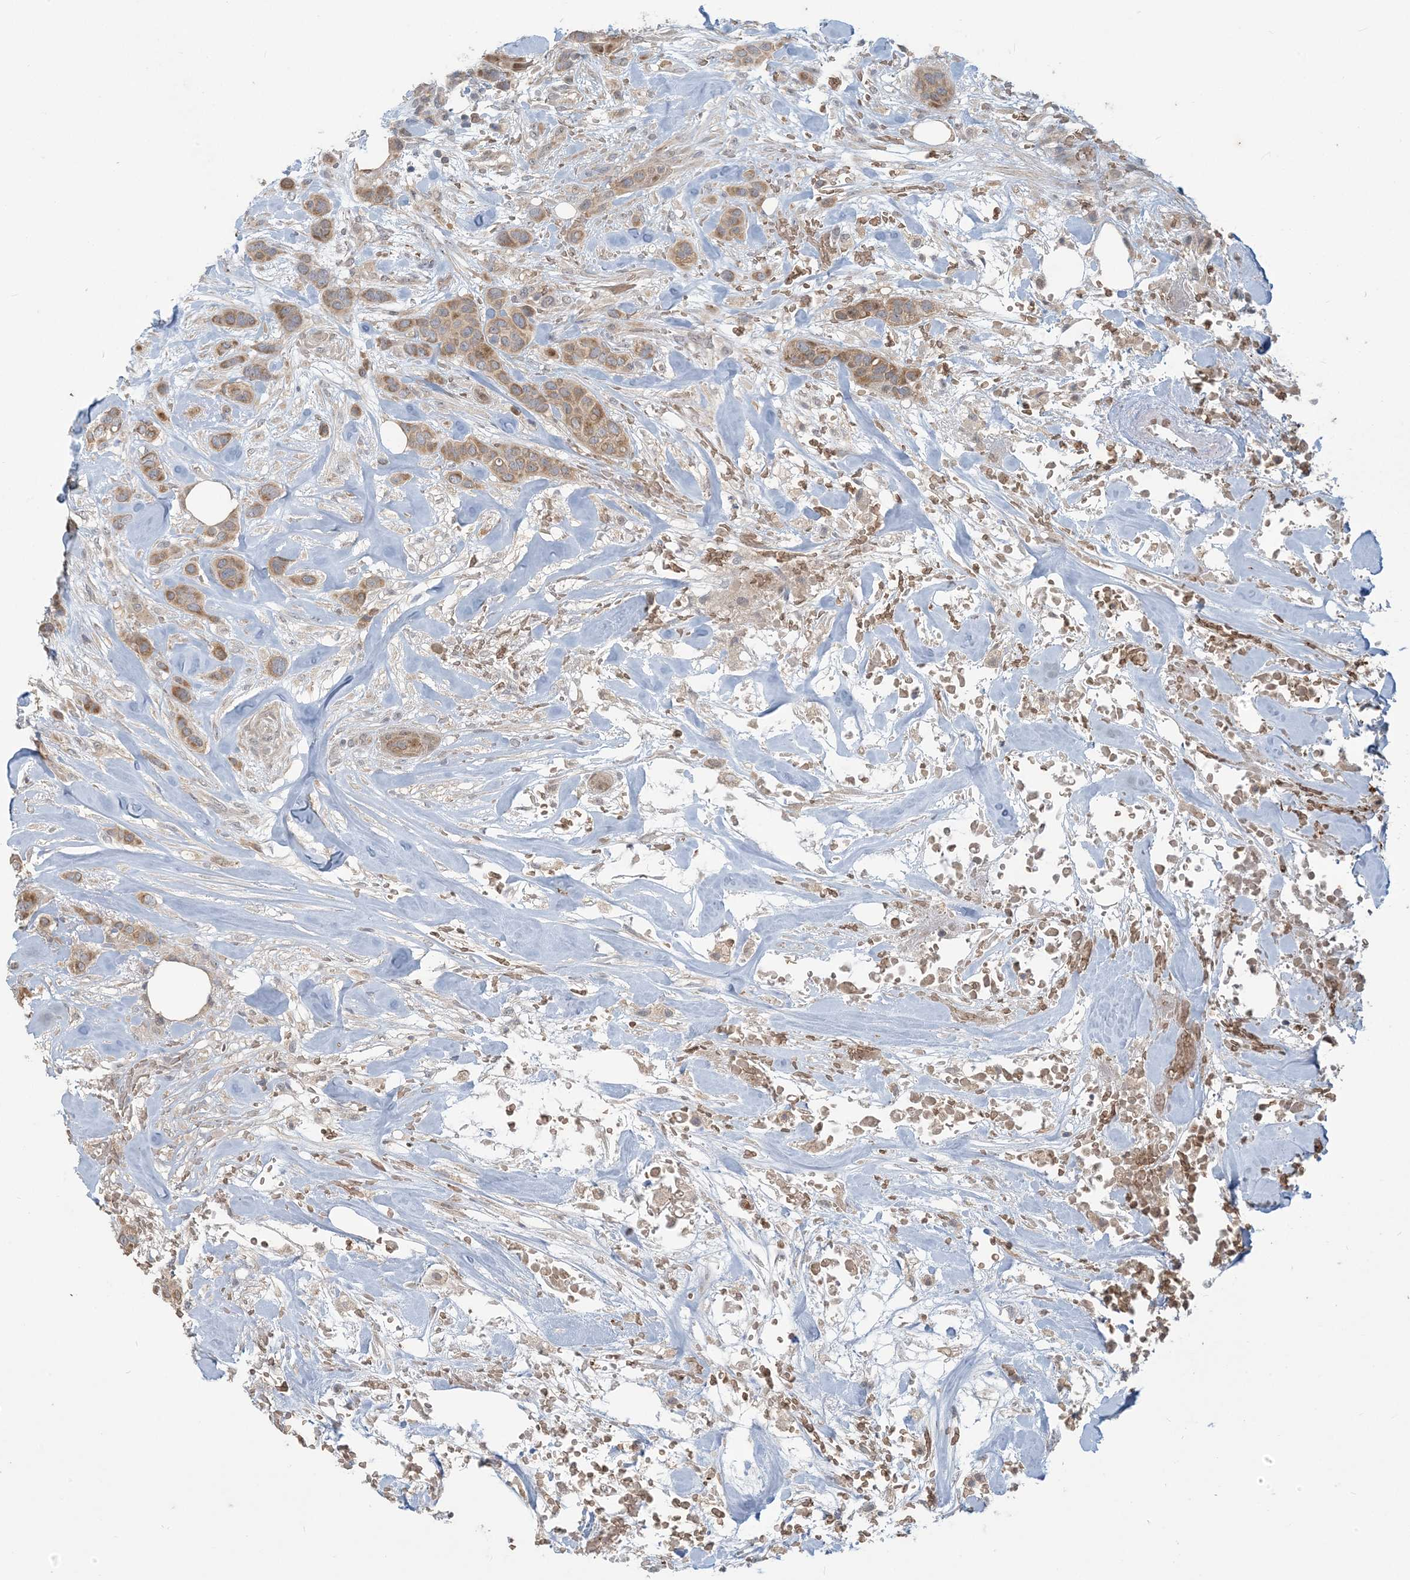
{"staining": {"intensity": "moderate", "quantity": ">75%", "location": "cytoplasmic/membranous"}, "tissue": "breast cancer", "cell_type": "Tumor cells", "image_type": "cancer", "snomed": [{"axis": "morphology", "description": "Lobular carcinoma"}, {"axis": "topography", "description": "Breast"}], "caption": "Immunohistochemical staining of human breast cancer (lobular carcinoma) exhibits moderate cytoplasmic/membranous protein expression in approximately >75% of tumor cells.", "gene": "PUSL1", "patient": {"sex": "female", "age": 51}}